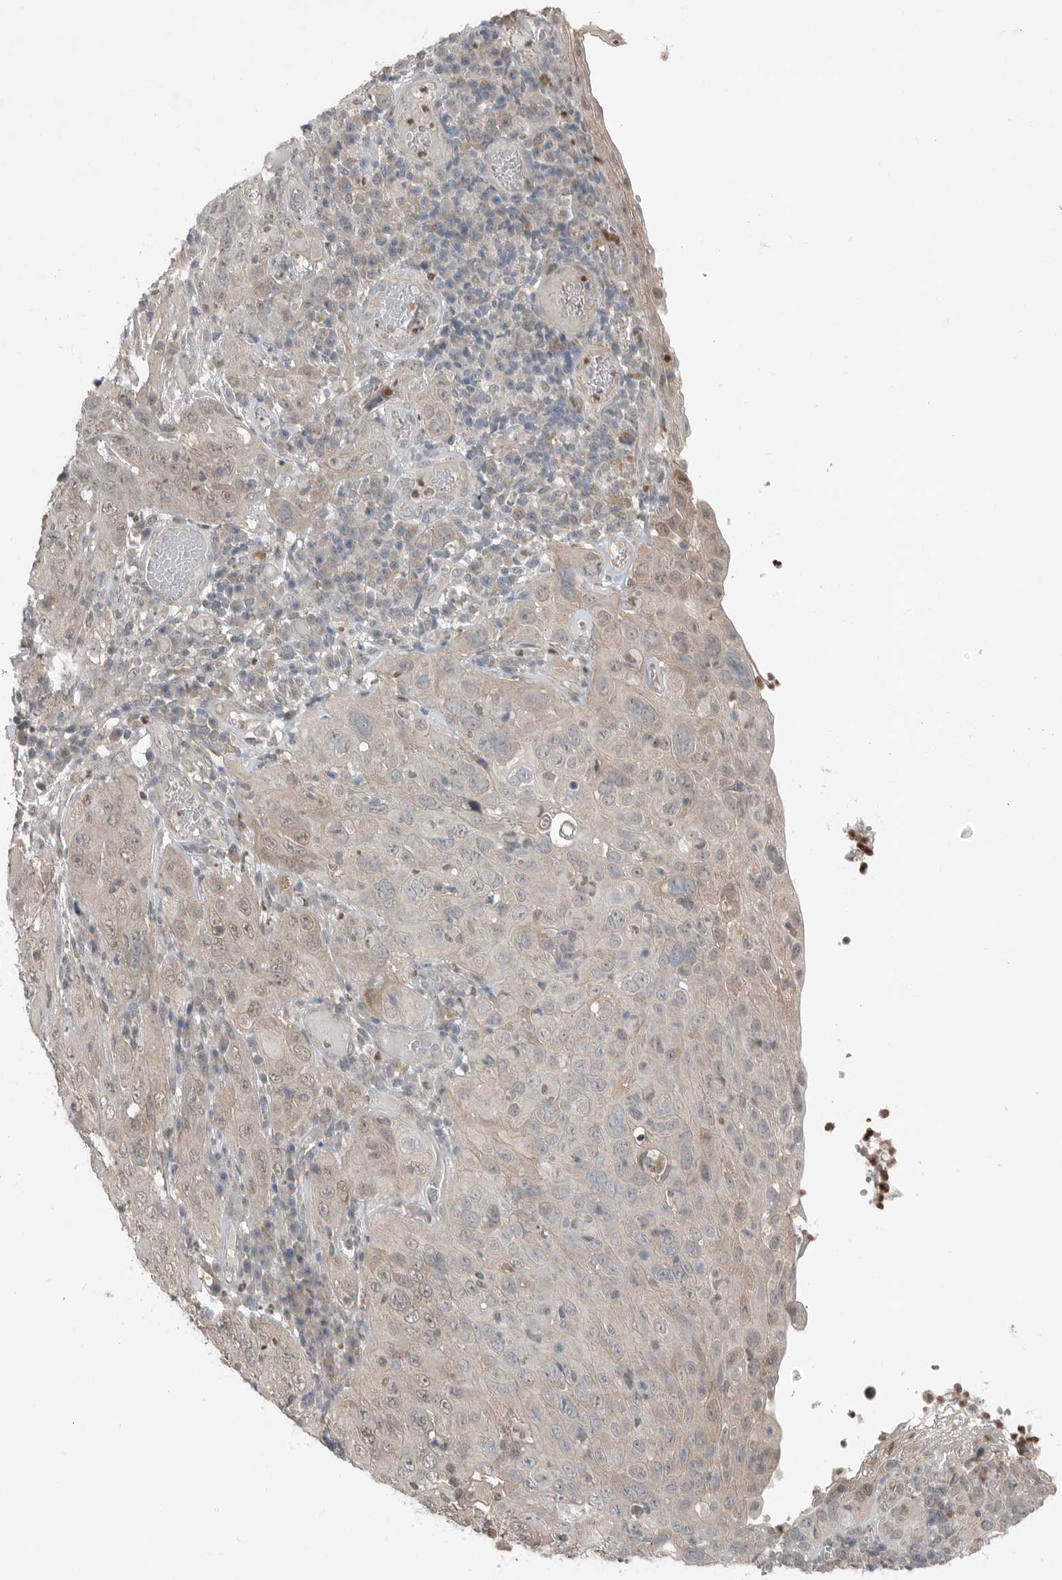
{"staining": {"intensity": "weak", "quantity": "<25%", "location": "nuclear"}, "tissue": "cervical cancer", "cell_type": "Tumor cells", "image_type": "cancer", "snomed": [{"axis": "morphology", "description": "Squamous cell carcinoma, NOS"}, {"axis": "topography", "description": "Cervix"}], "caption": "Tumor cells show no significant positivity in squamous cell carcinoma (cervical).", "gene": "MFAP3L", "patient": {"sex": "female", "age": 46}}